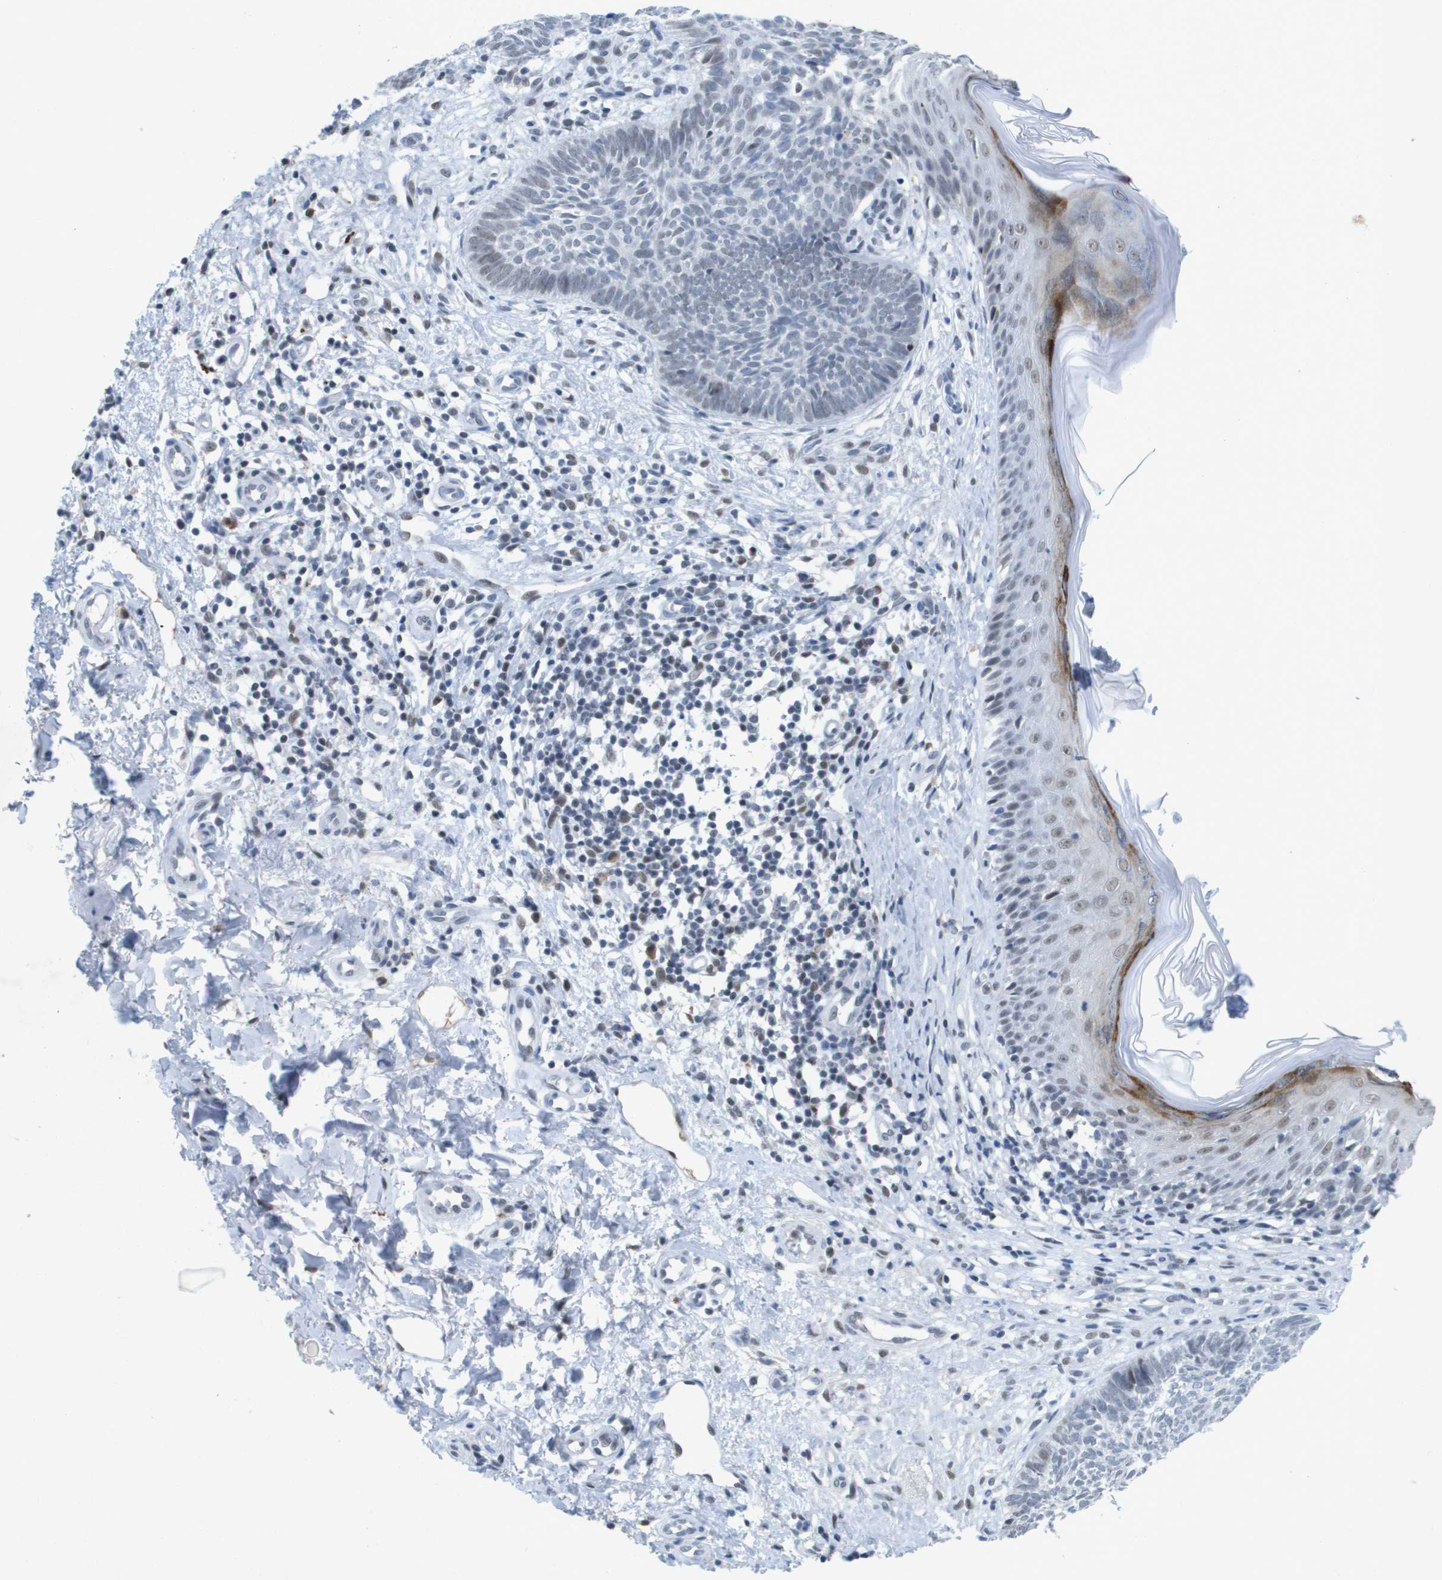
{"staining": {"intensity": "negative", "quantity": "none", "location": "none"}, "tissue": "skin cancer", "cell_type": "Tumor cells", "image_type": "cancer", "snomed": [{"axis": "morphology", "description": "Basal cell carcinoma"}, {"axis": "topography", "description": "Skin"}], "caption": "The IHC micrograph has no significant positivity in tumor cells of basal cell carcinoma (skin) tissue. (DAB immunohistochemistry (IHC) with hematoxylin counter stain).", "gene": "TP53RK", "patient": {"sex": "male", "age": 60}}